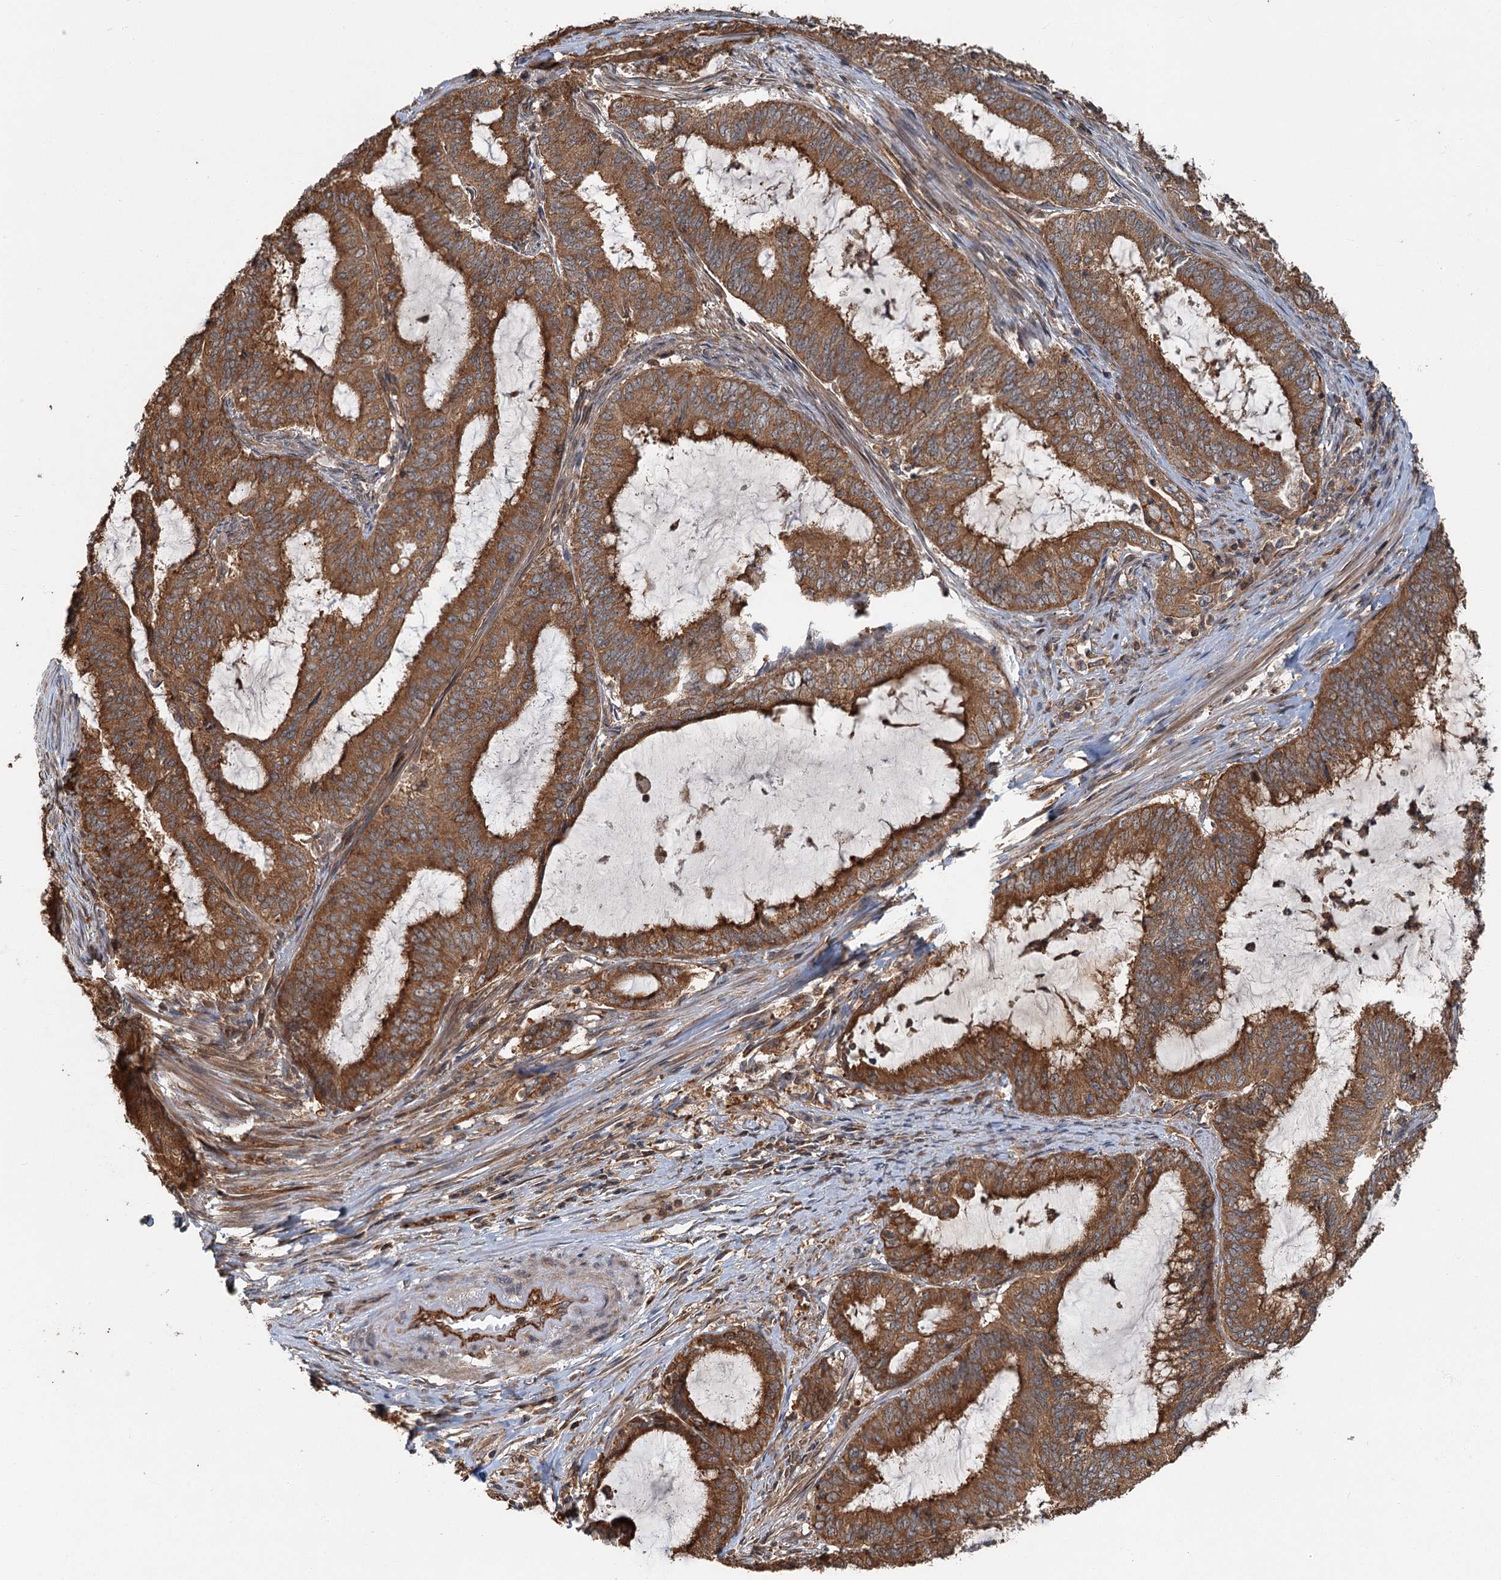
{"staining": {"intensity": "strong", "quantity": ">75%", "location": "cytoplasmic/membranous"}, "tissue": "endometrial cancer", "cell_type": "Tumor cells", "image_type": "cancer", "snomed": [{"axis": "morphology", "description": "Adenocarcinoma, NOS"}, {"axis": "topography", "description": "Endometrium"}], "caption": "Immunohistochemistry image of human adenocarcinoma (endometrial) stained for a protein (brown), which reveals high levels of strong cytoplasmic/membranous positivity in about >75% of tumor cells.", "gene": "ZNF527", "patient": {"sex": "female", "age": 51}}